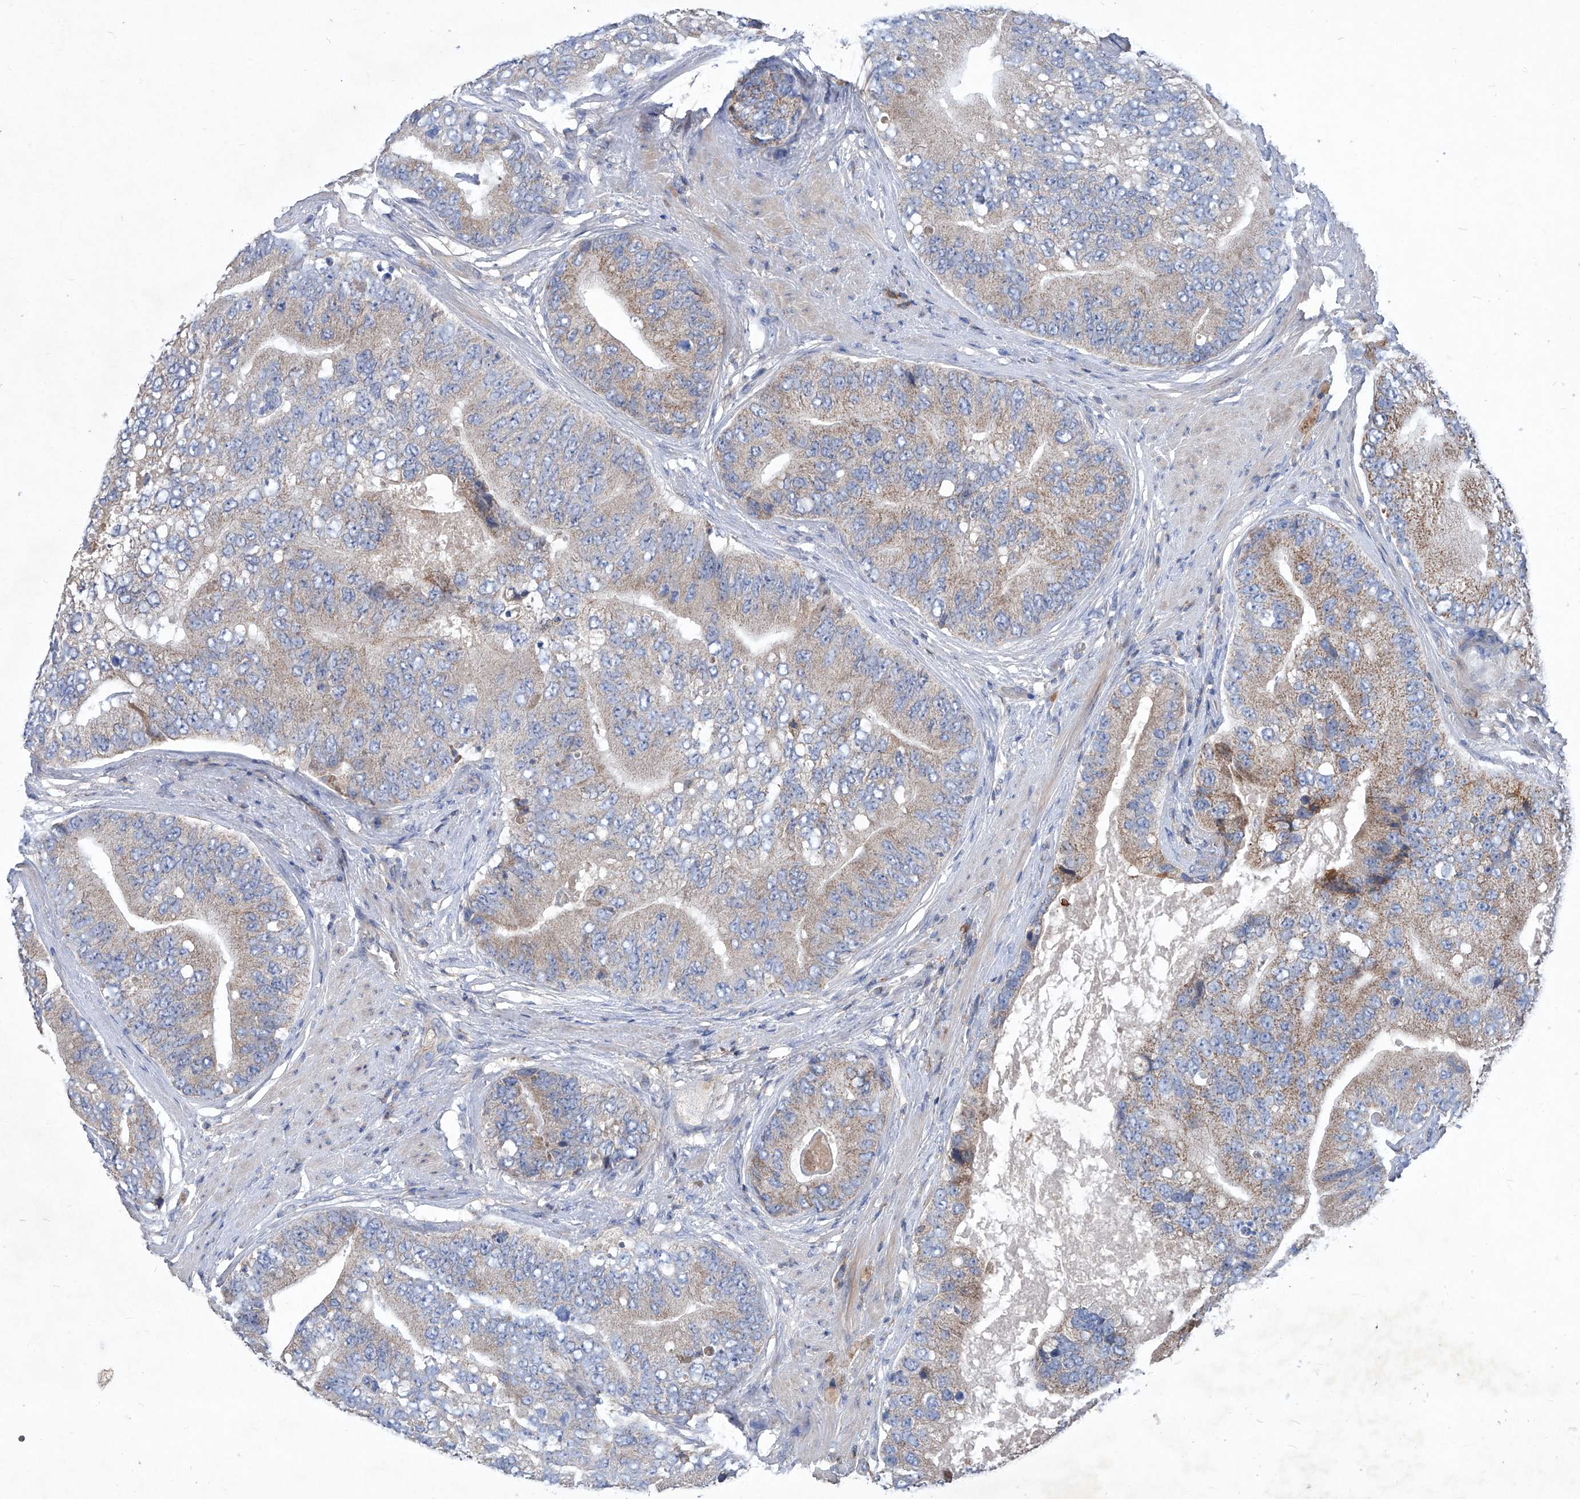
{"staining": {"intensity": "weak", "quantity": "25%-75%", "location": "cytoplasmic/membranous"}, "tissue": "prostate cancer", "cell_type": "Tumor cells", "image_type": "cancer", "snomed": [{"axis": "morphology", "description": "Adenocarcinoma, High grade"}, {"axis": "topography", "description": "Prostate"}], "caption": "Immunohistochemical staining of human prostate high-grade adenocarcinoma shows weak cytoplasmic/membranous protein staining in approximately 25%-75% of tumor cells.", "gene": "EPHA8", "patient": {"sex": "male", "age": 70}}